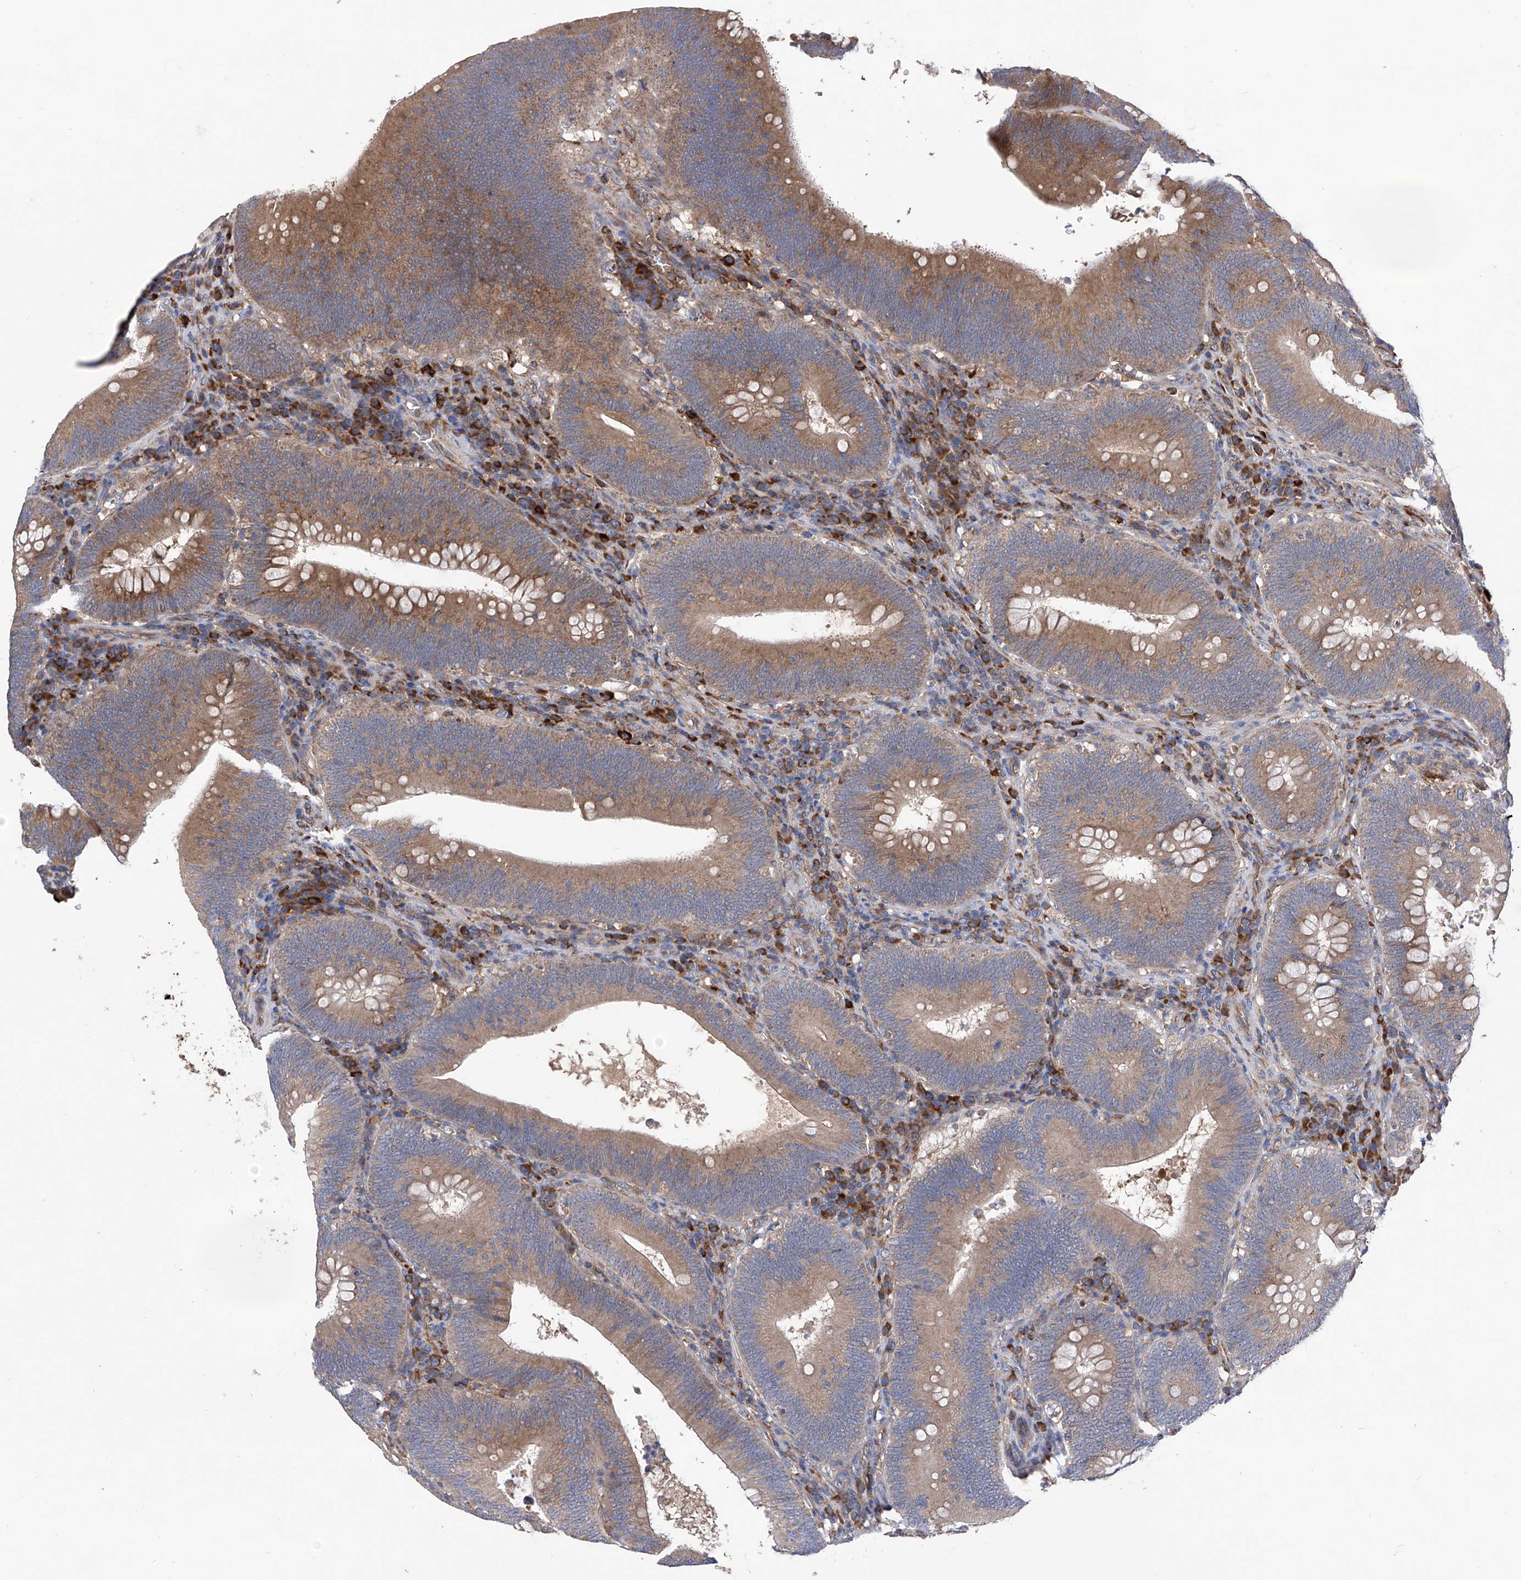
{"staining": {"intensity": "moderate", "quantity": ">75%", "location": "cytoplasmic/membranous"}, "tissue": "colorectal cancer", "cell_type": "Tumor cells", "image_type": "cancer", "snomed": [{"axis": "morphology", "description": "Normal tissue, NOS"}, {"axis": "topography", "description": "Colon"}], "caption": "Protein expression analysis of human colorectal cancer reveals moderate cytoplasmic/membranous positivity in about >75% of tumor cells.", "gene": "INPP5B", "patient": {"sex": "female", "age": 82}}